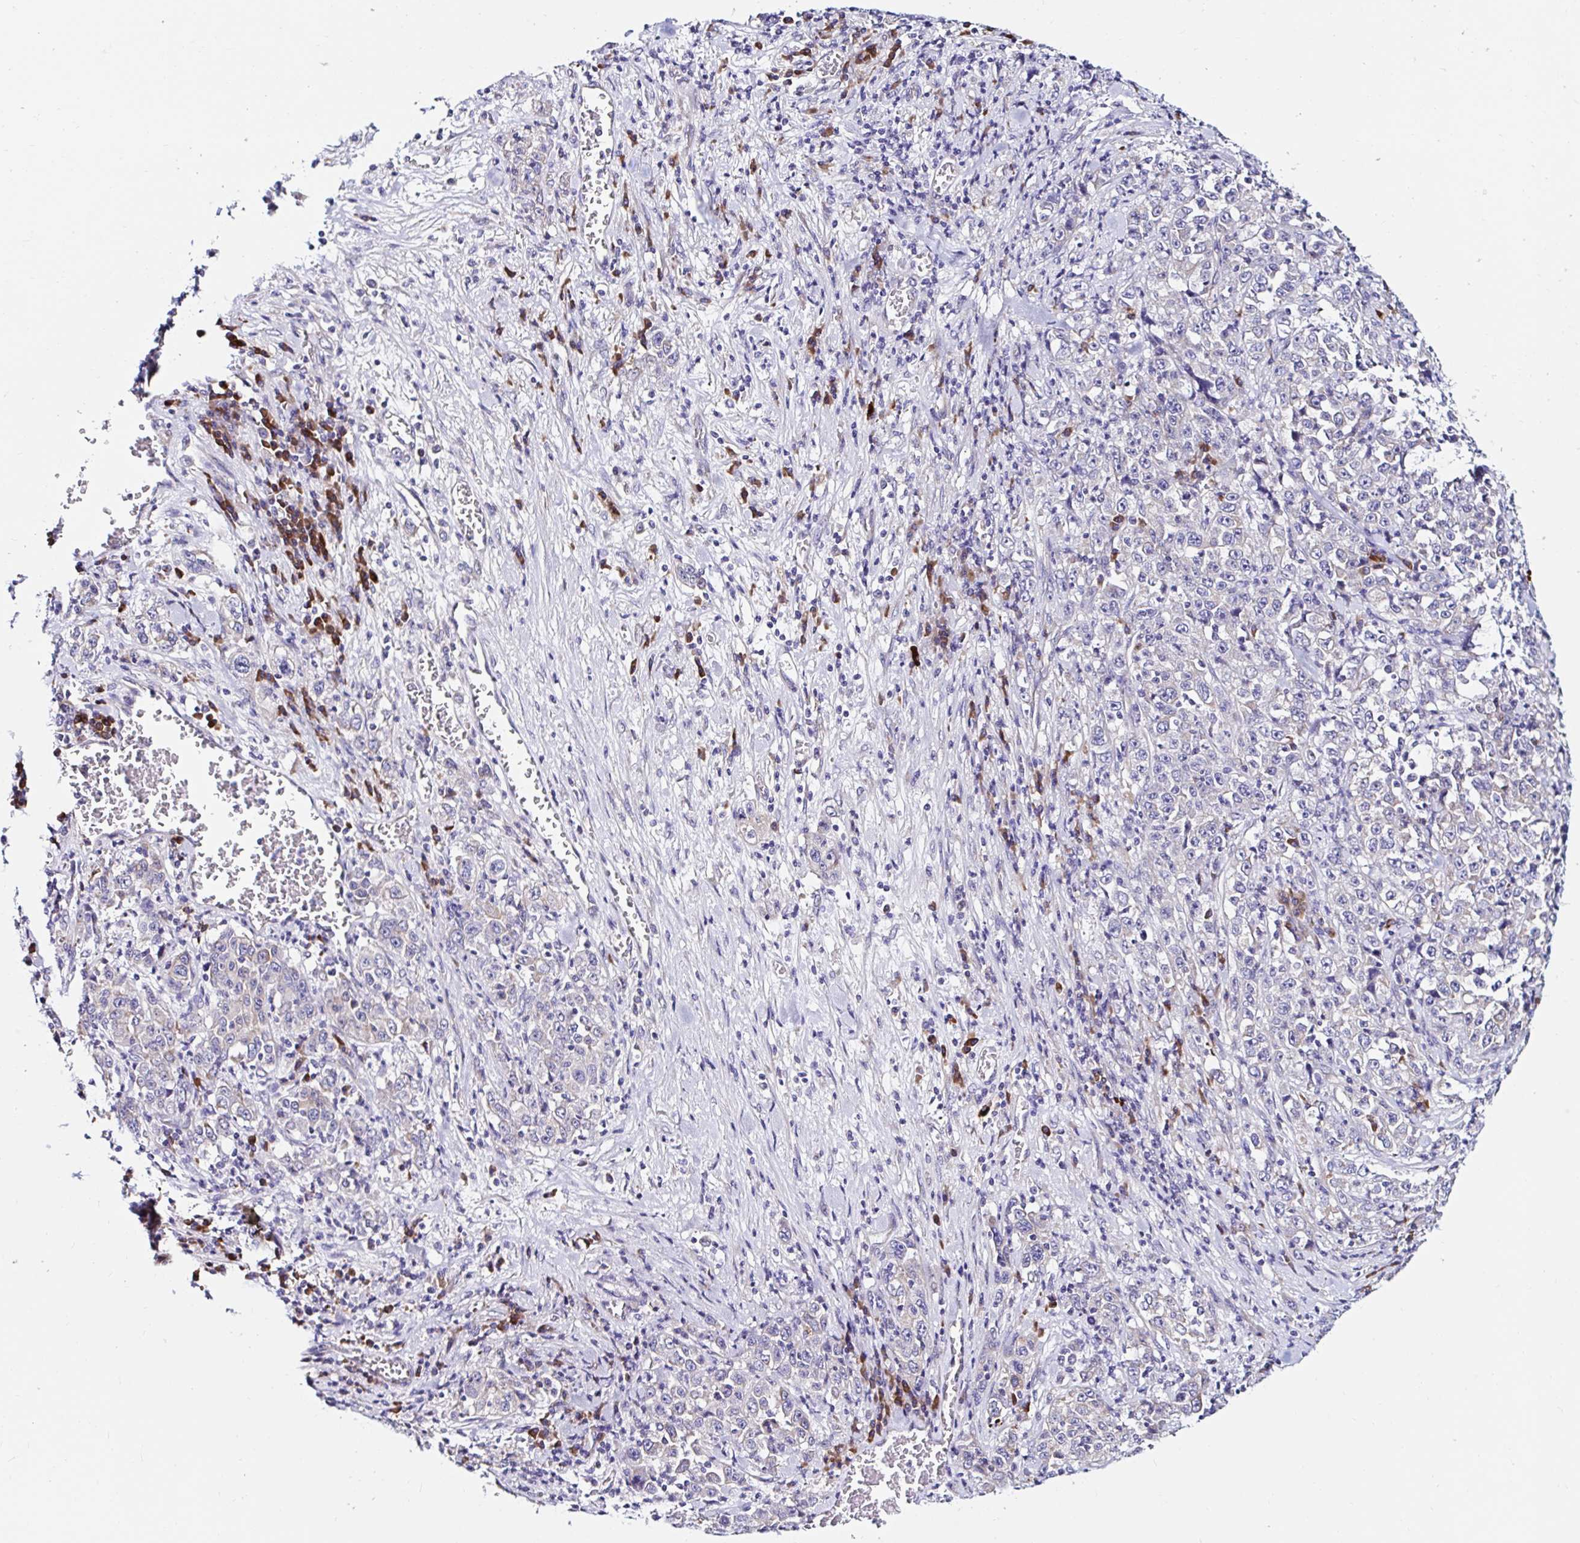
{"staining": {"intensity": "negative", "quantity": "none", "location": "none"}, "tissue": "stomach cancer", "cell_type": "Tumor cells", "image_type": "cancer", "snomed": [{"axis": "morphology", "description": "Normal tissue, NOS"}, {"axis": "morphology", "description": "Adenocarcinoma, NOS"}, {"axis": "topography", "description": "Stomach, upper"}, {"axis": "topography", "description": "Stomach"}], "caption": "Histopathology image shows no significant protein positivity in tumor cells of adenocarcinoma (stomach).", "gene": "VSIG2", "patient": {"sex": "male", "age": 59}}